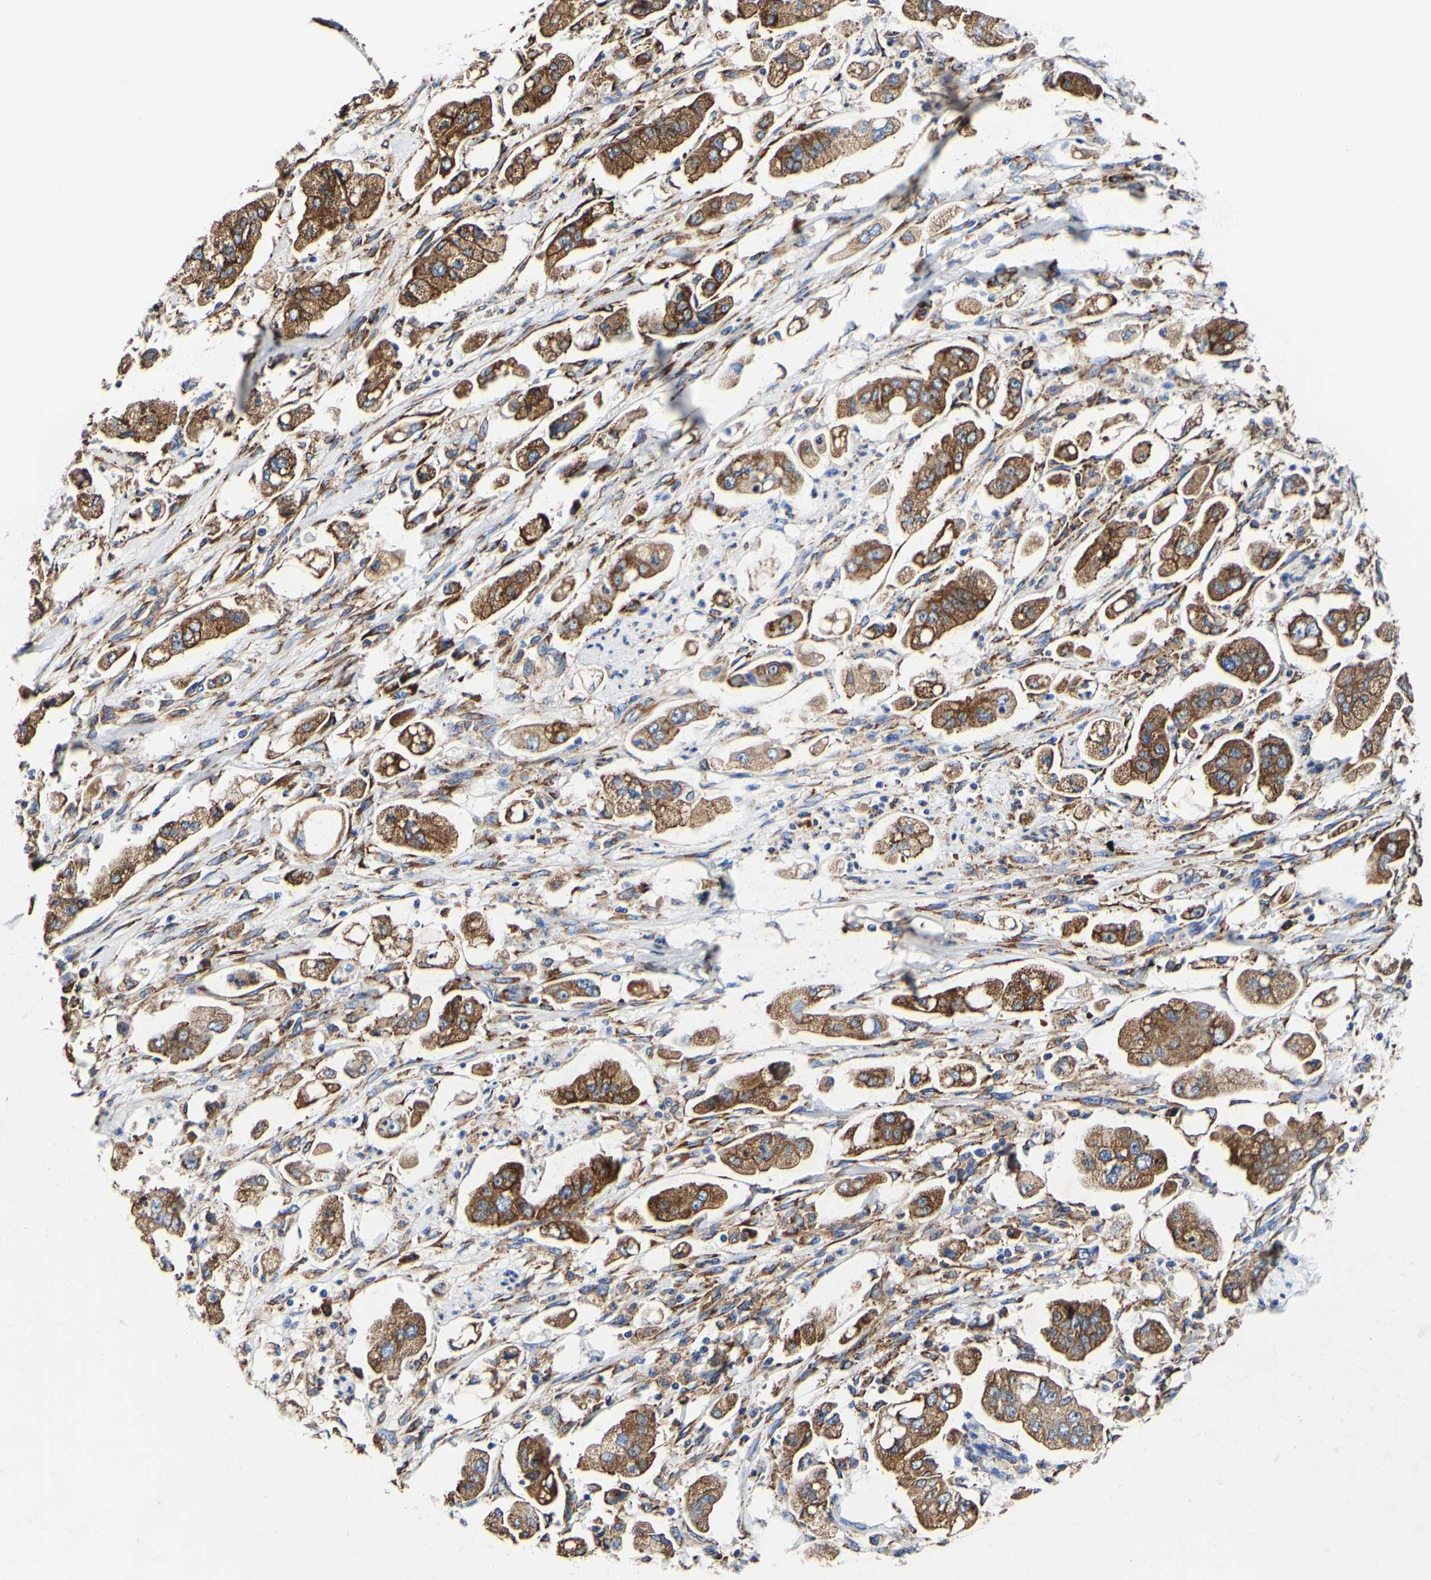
{"staining": {"intensity": "moderate", "quantity": ">75%", "location": "cytoplasmic/membranous"}, "tissue": "stomach cancer", "cell_type": "Tumor cells", "image_type": "cancer", "snomed": [{"axis": "morphology", "description": "Adenocarcinoma, NOS"}, {"axis": "topography", "description": "Stomach"}], "caption": "Immunohistochemistry of human stomach cancer exhibits medium levels of moderate cytoplasmic/membranous expression in approximately >75% of tumor cells.", "gene": "P4HB", "patient": {"sex": "male", "age": 62}}